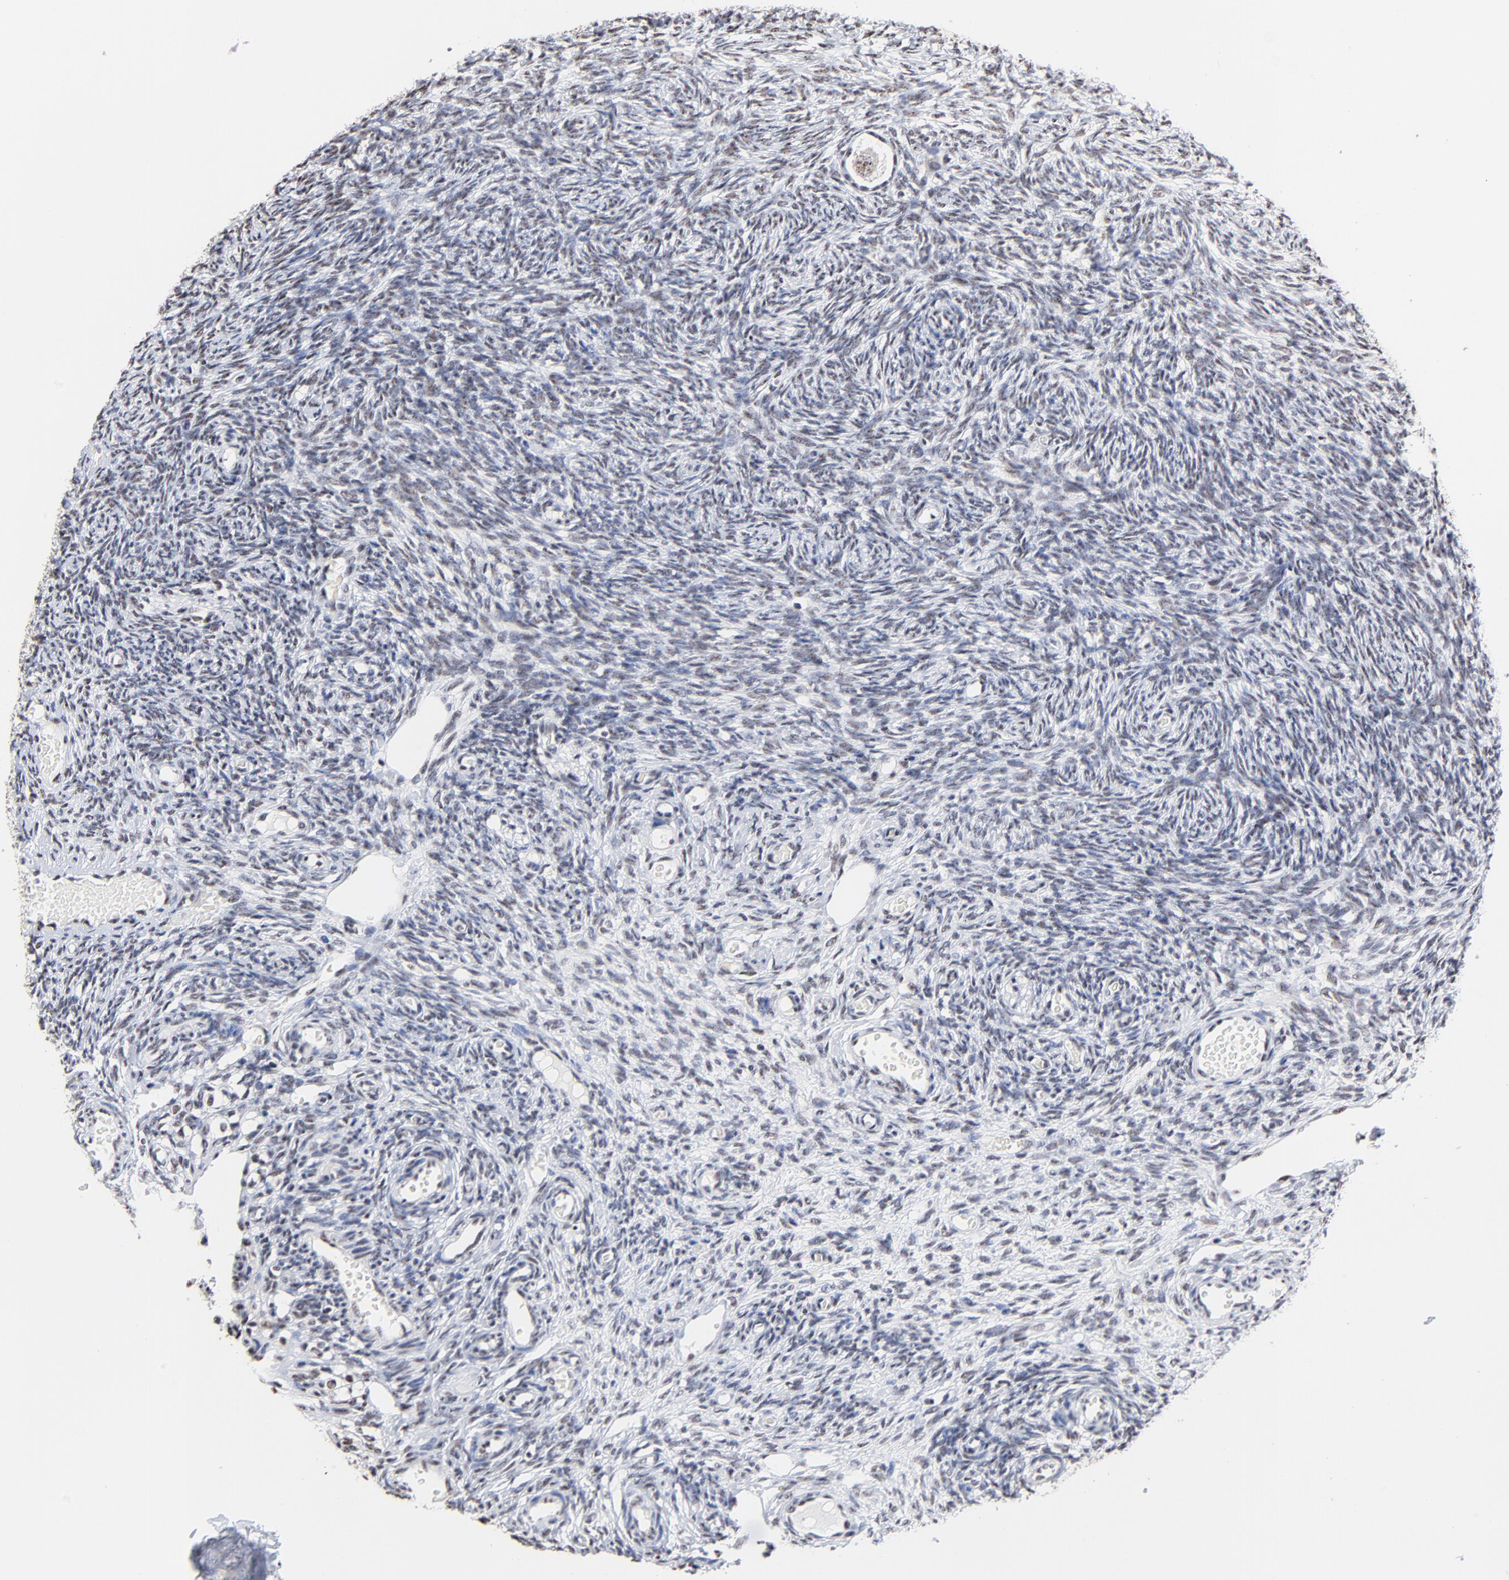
{"staining": {"intensity": "weak", "quantity": ">75%", "location": "nuclear"}, "tissue": "ovary", "cell_type": "Follicle cells", "image_type": "normal", "snomed": [{"axis": "morphology", "description": "Normal tissue, NOS"}, {"axis": "topography", "description": "Ovary"}], "caption": "A brown stain shows weak nuclear positivity of a protein in follicle cells of unremarkable ovary.", "gene": "MBD4", "patient": {"sex": "female", "age": 35}}